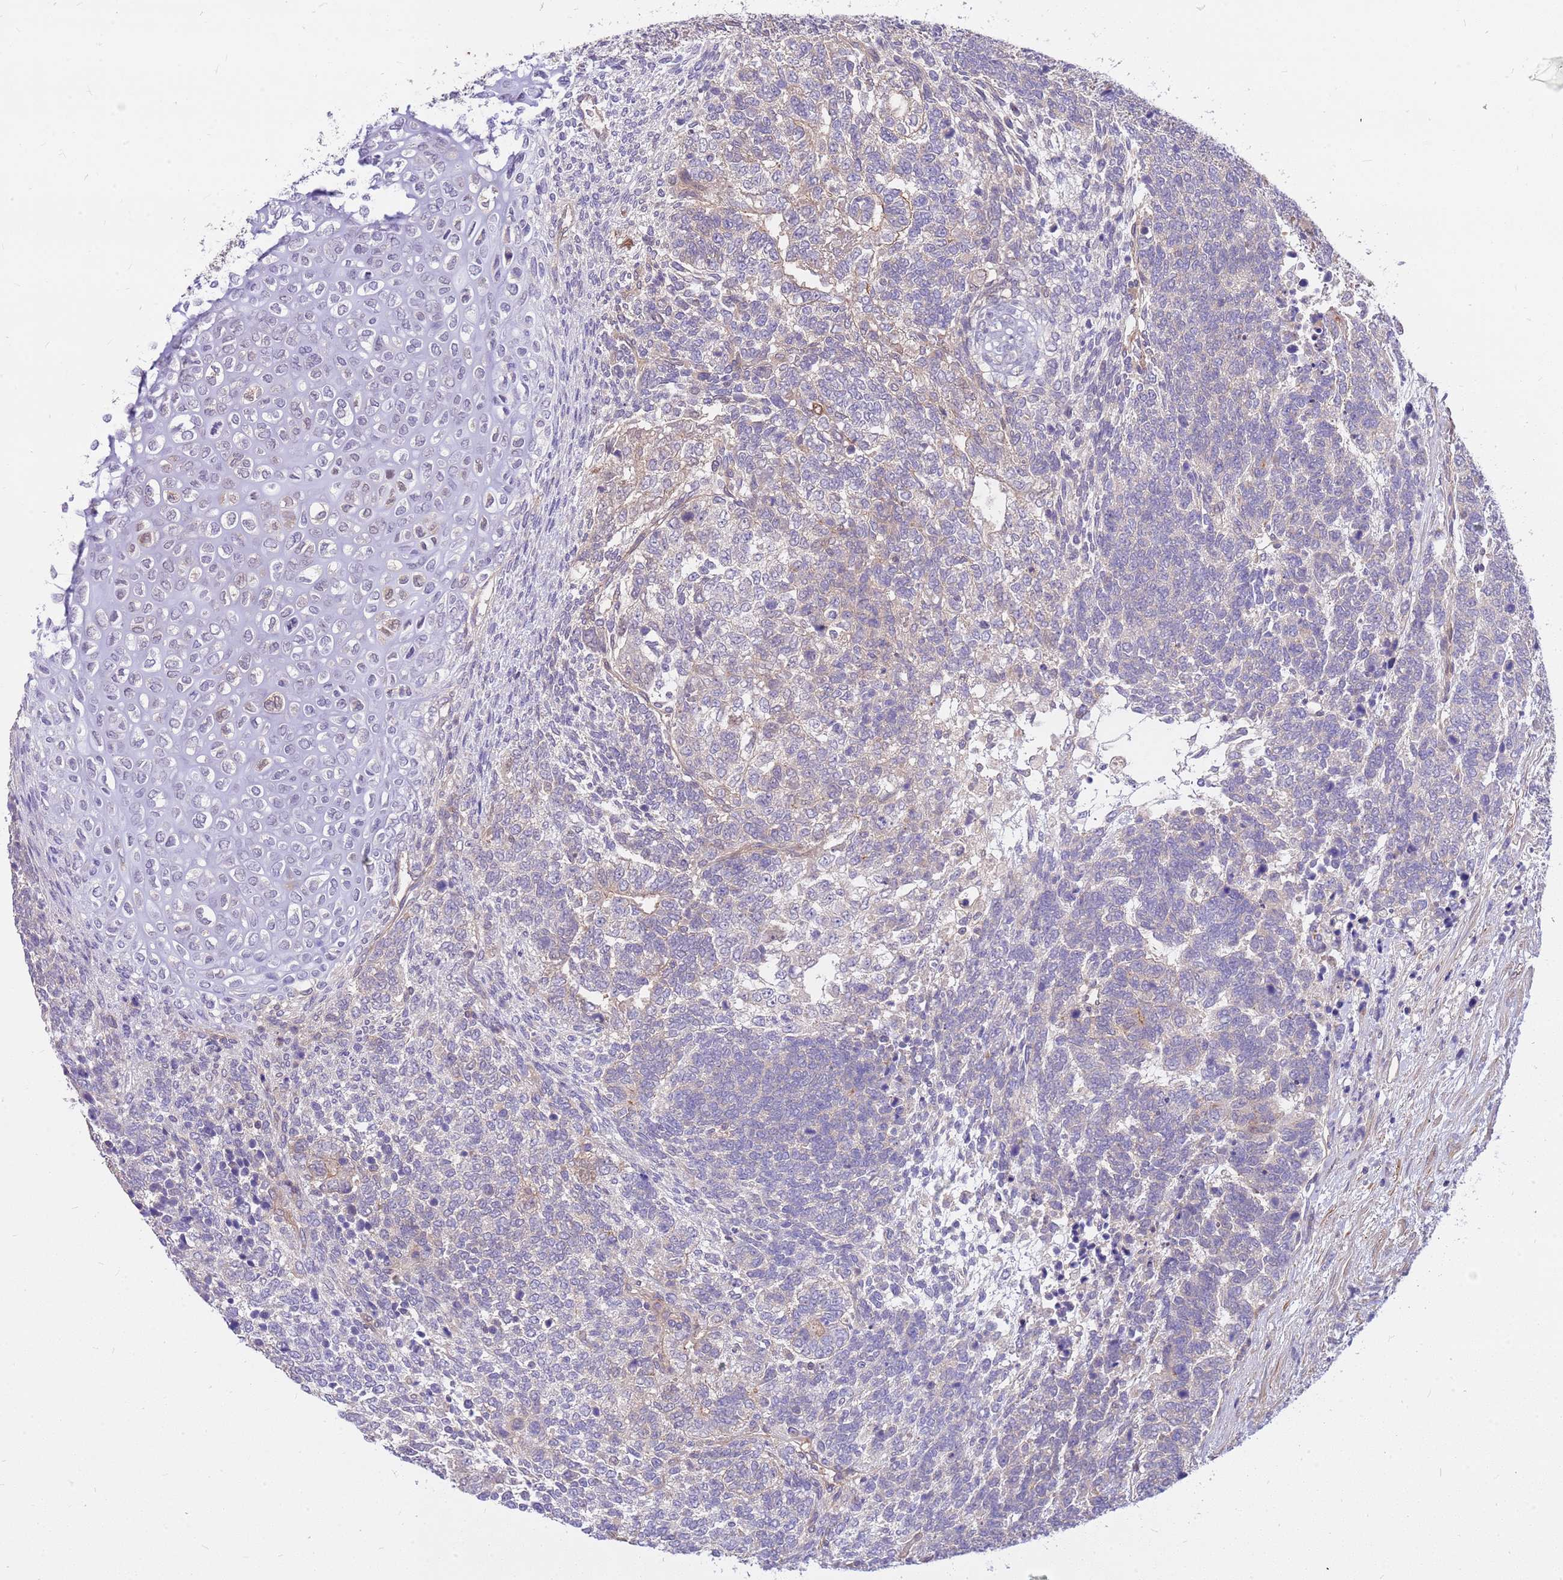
{"staining": {"intensity": "negative", "quantity": "none", "location": "none"}, "tissue": "testis cancer", "cell_type": "Tumor cells", "image_type": "cancer", "snomed": [{"axis": "morphology", "description": "Carcinoma, Embryonal, NOS"}, {"axis": "topography", "description": "Testis"}], "caption": "Immunohistochemistry (IHC) of testis cancer exhibits no staining in tumor cells.", "gene": "MVD", "patient": {"sex": "male", "age": 23}}